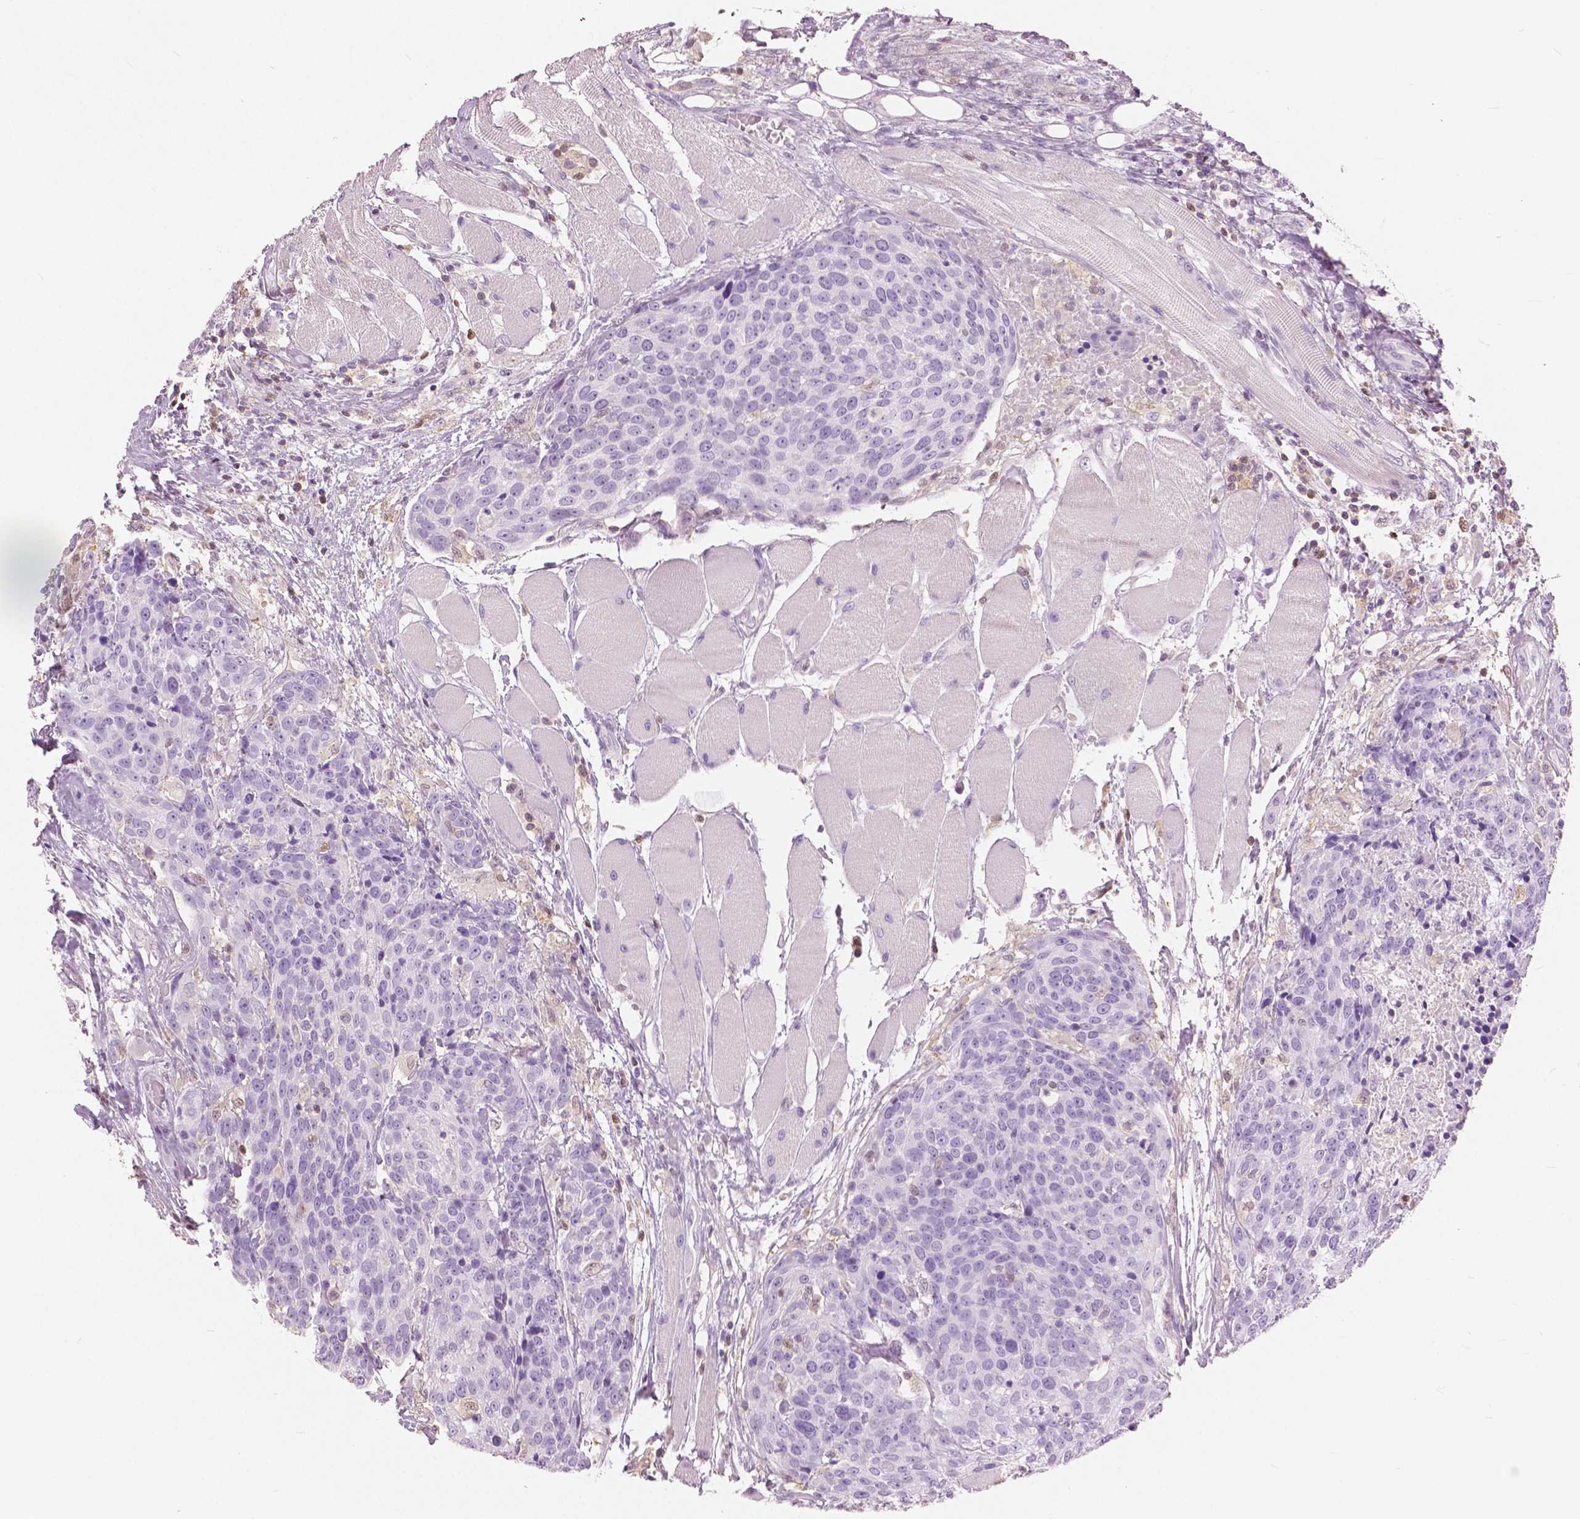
{"staining": {"intensity": "negative", "quantity": "none", "location": "none"}, "tissue": "head and neck cancer", "cell_type": "Tumor cells", "image_type": "cancer", "snomed": [{"axis": "morphology", "description": "Squamous cell carcinoma, NOS"}, {"axis": "topography", "description": "Oral tissue"}, {"axis": "topography", "description": "Head-Neck"}], "caption": "Human head and neck squamous cell carcinoma stained for a protein using immunohistochemistry (IHC) exhibits no positivity in tumor cells.", "gene": "GALM", "patient": {"sex": "male", "age": 64}}